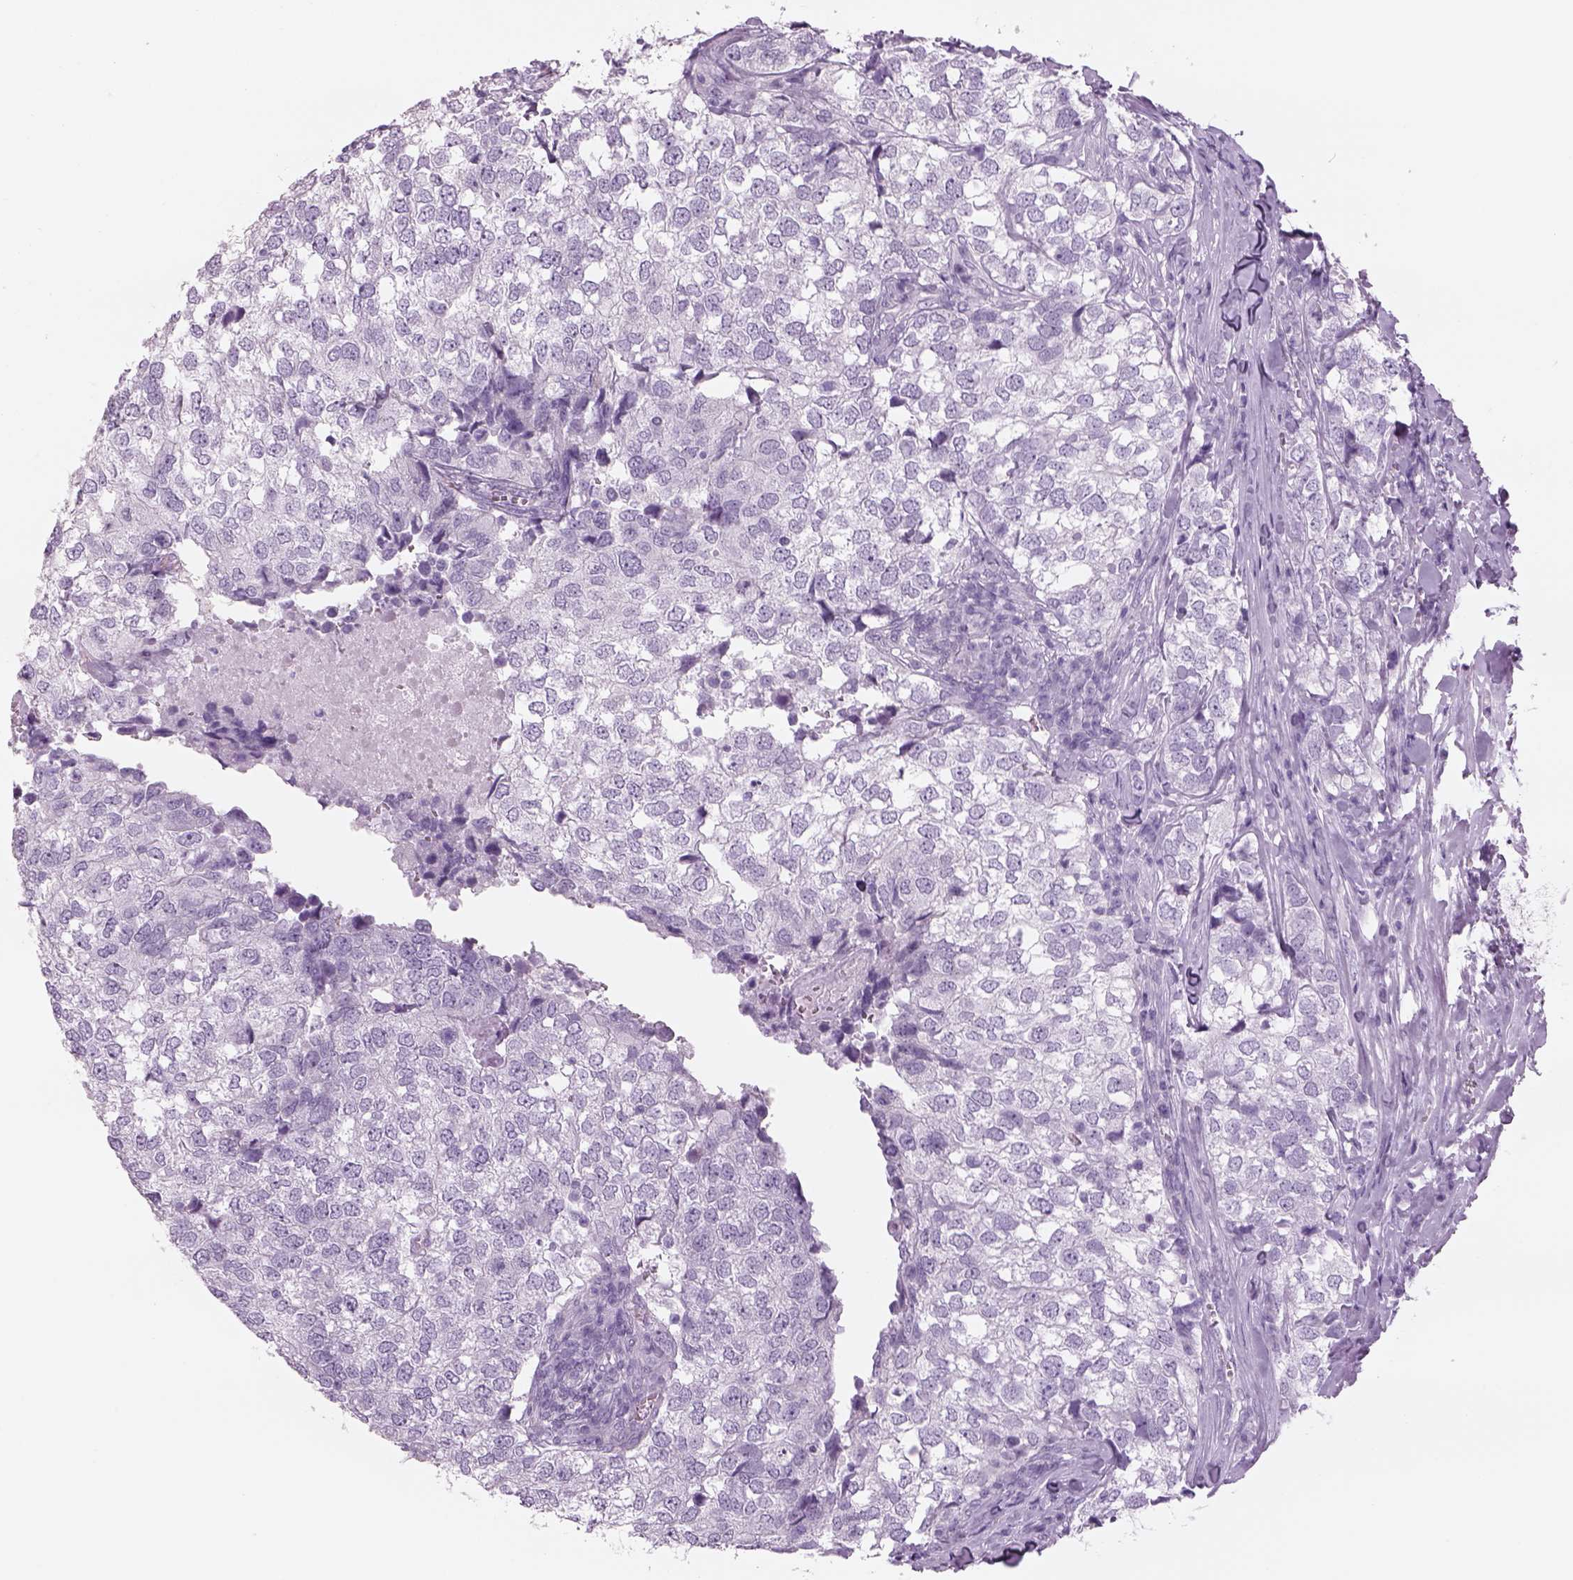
{"staining": {"intensity": "negative", "quantity": "none", "location": "none"}, "tissue": "breast cancer", "cell_type": "Tumor cells", "image_type": "cancer", "snomed": [{"axis": "morphology", "description": "Duct carcinoma"}, {"axis": "topography", "description": "Breast"}], "caption": "This is an immunohistochemistry (IHC) photomicrograph of breast cancer (intraductal carcinoma). There is no positivity in tumor cells.", "gene": "RHO", "patient": {"sex": "female", "age": 30}}